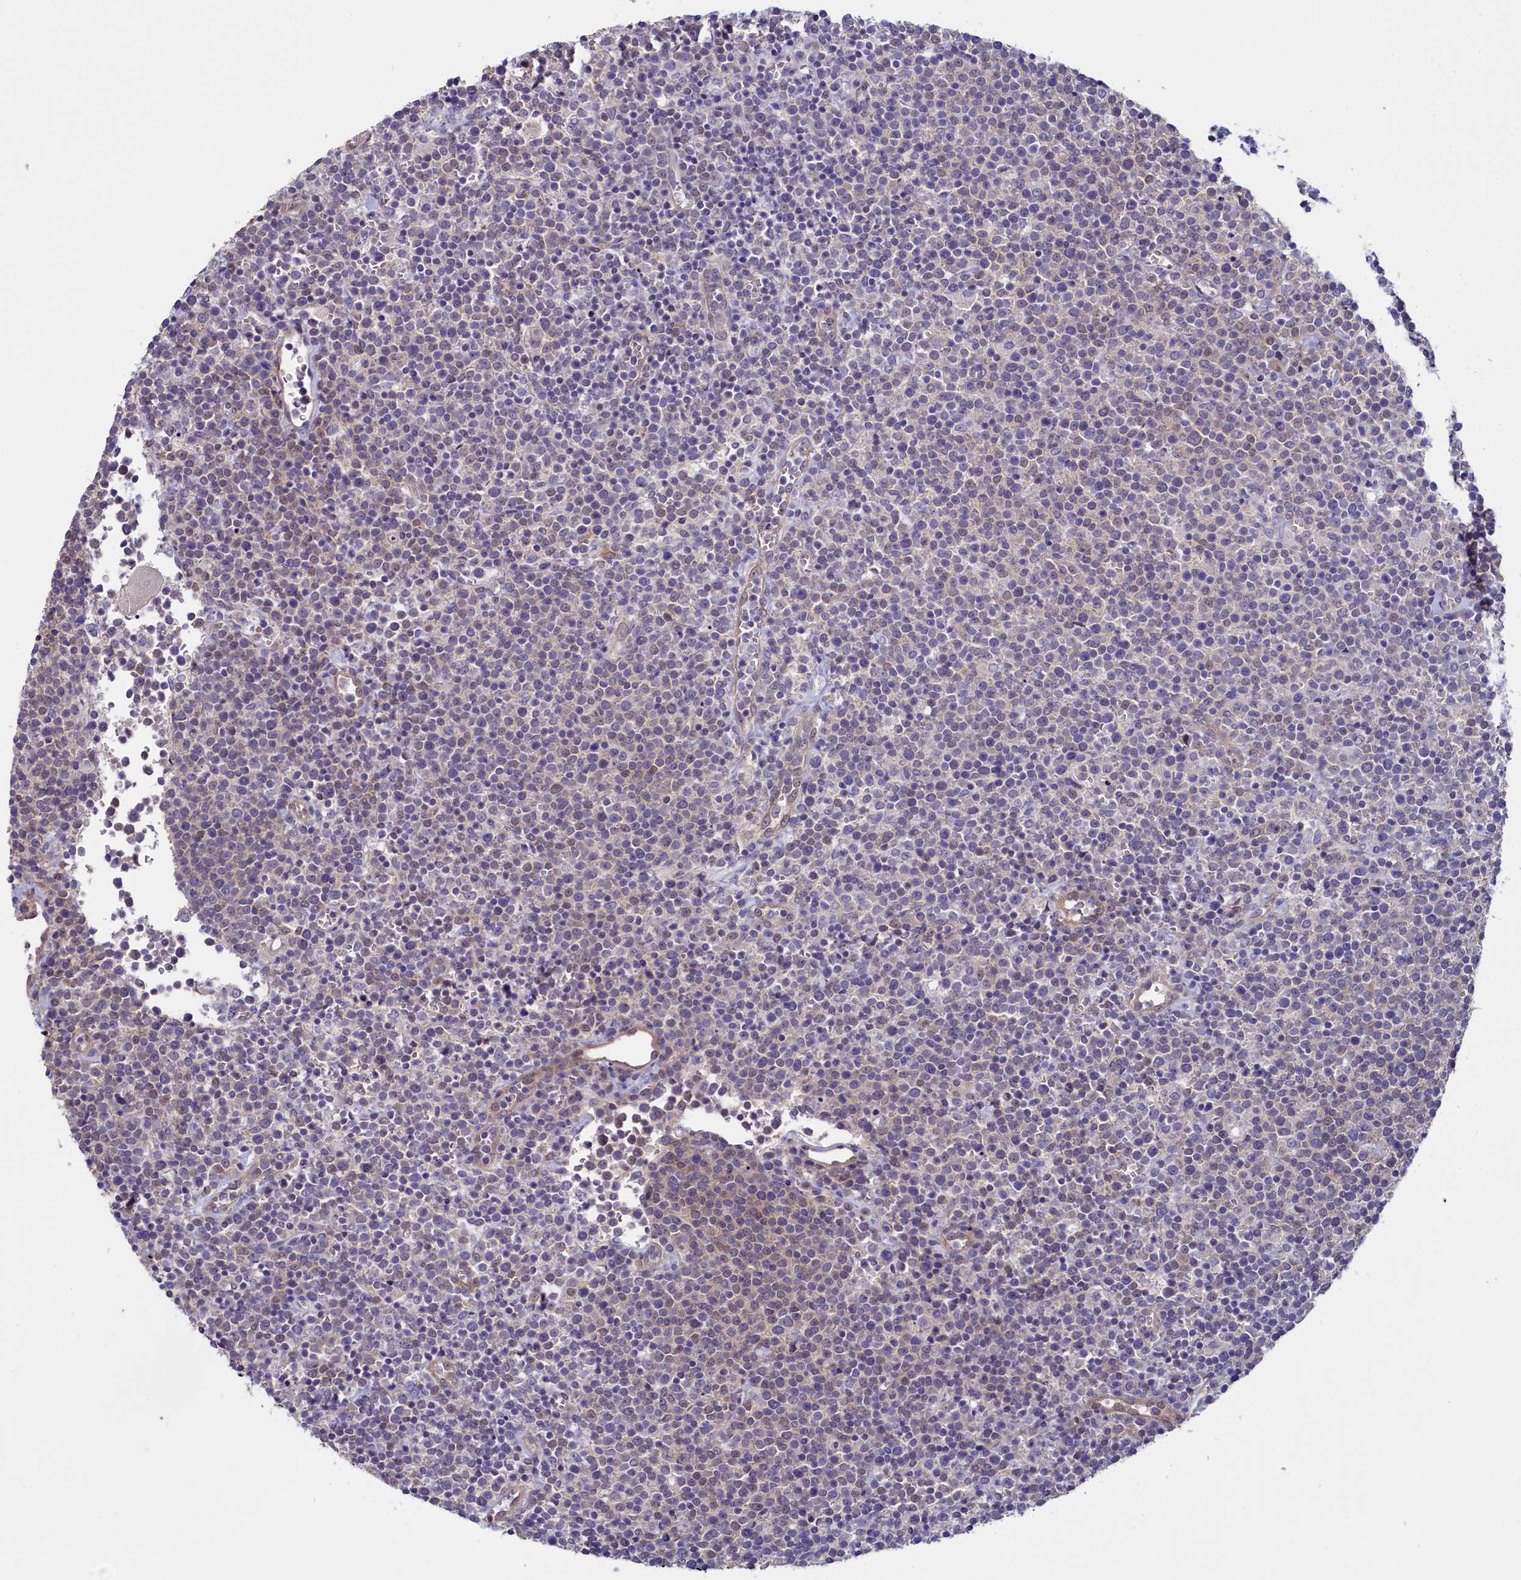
{"staining": {"intensity": "weak", "quantity": "<25%", "location": "cytoplasmic/membranous"}, "tissue": "lymphoma", "cell_type": "Tumor cells", "image_type": "cancer", "snomed": [{"axis": "morphology", "description": "Malignant lymphoma, non-Hodgkin's type, High grade"}, {"axis": "topography", "description": "Lymph node"}], "caption": "IHC of human malignant lymphoma, non-Hodgkin's type (high-grade) exhibits no expression in tumor cells.", "gene": "FLYWCH2", "patient": {"sex": "male", "age": 61}}